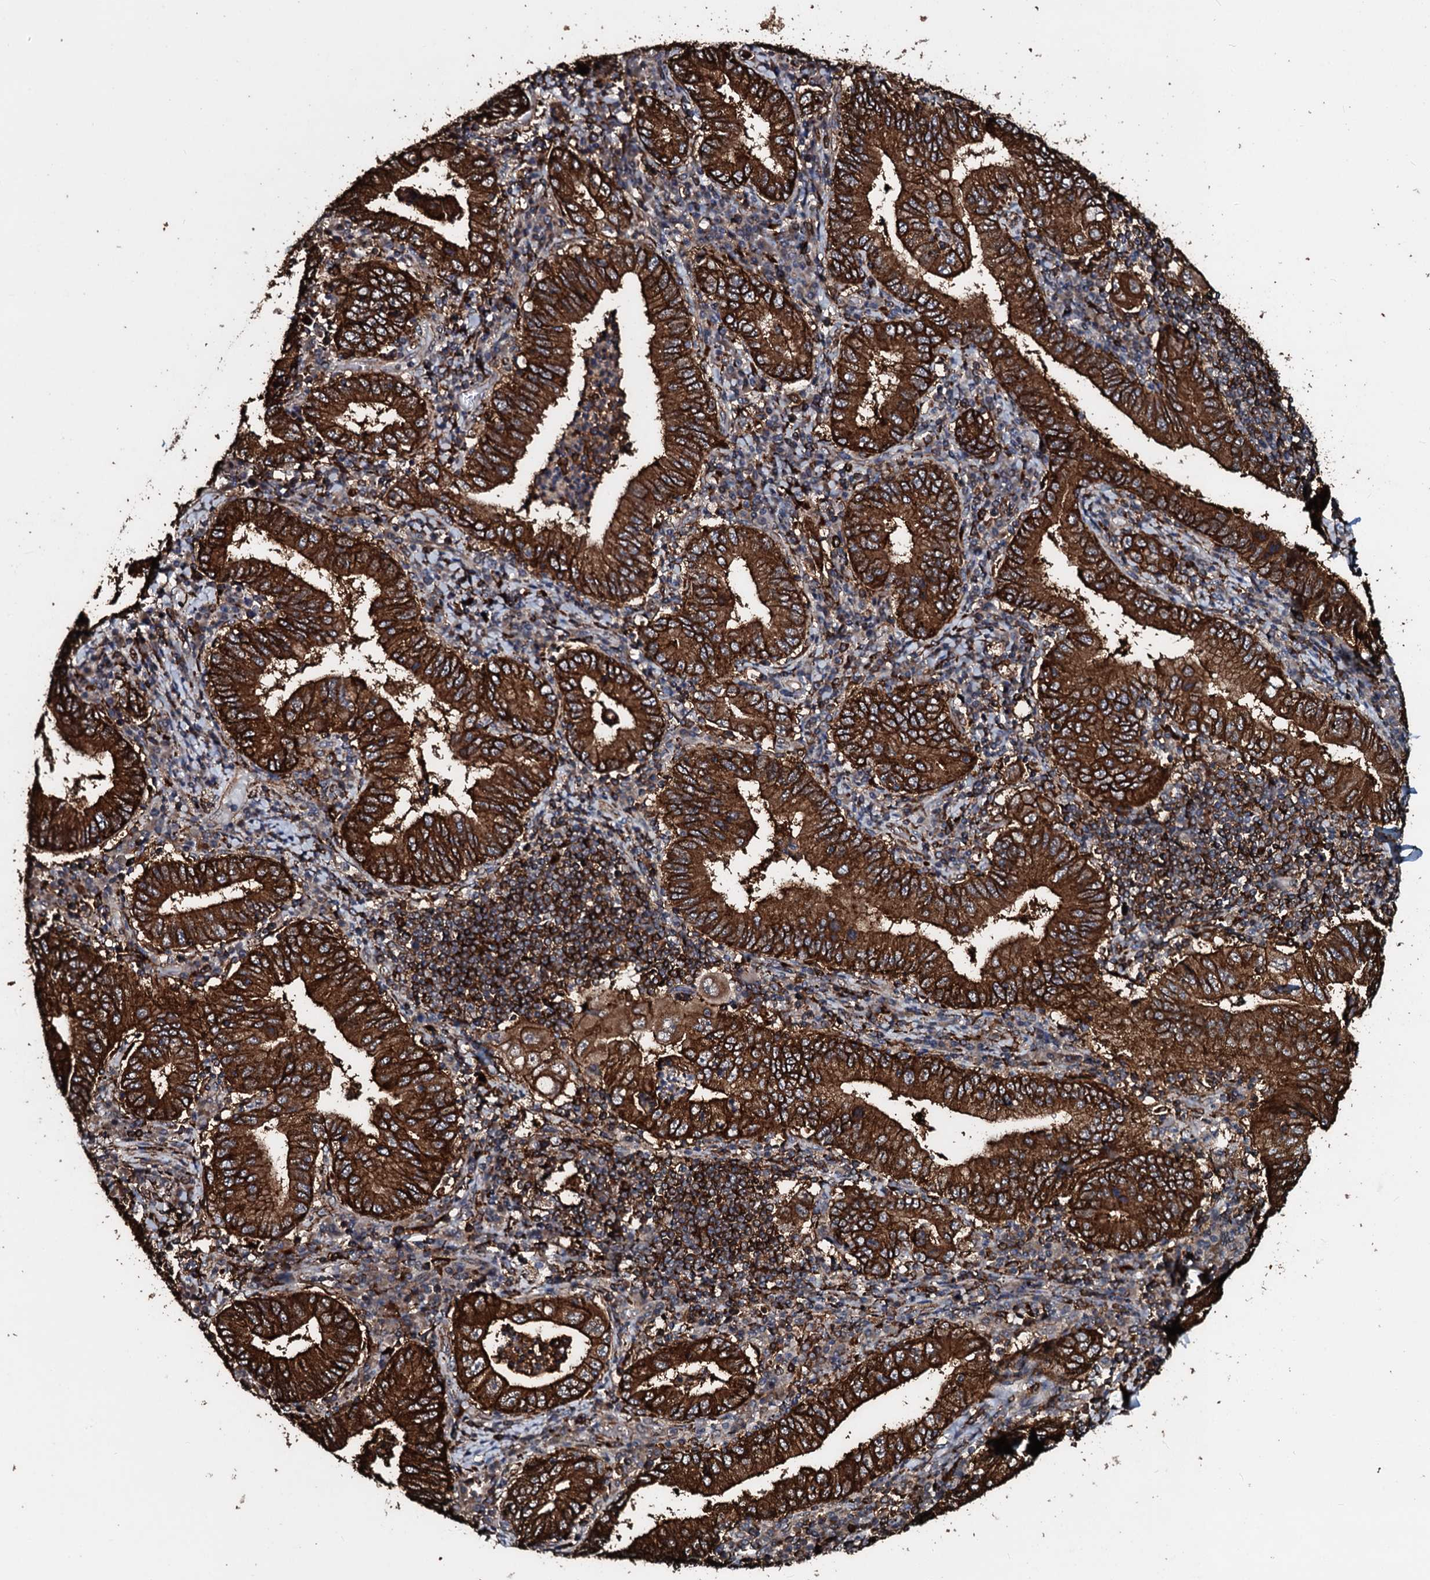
{"staining": {"intensity": "strong", "quantity": ">75%", "location": "cytoplasmic/membranous"}, "tissue": "stomach cancer", "cell_type": "Tumor cells", "image_type": "cancer", "snomed": [{"axis": "morphology", "description": "Normal tissue, NOS"}, {"axis": "morphology", "description": "Adenocarcinoma, NOS"}, {"axis": "topography", "description": "Esophagus"}, {"axis": "topography", "description": "Stomach, upper"}, {"axis": "topography", "description": "Peripheral nerve tissue"}], "caption": "Immunohistochemical staining of human stomach cancer reveals high levels of strong cytoplasmic/membranous protein positivity in about >75% of tumor cells.", "gene": "TPGS2", "patient": {"sex": "male", "age": 62}}